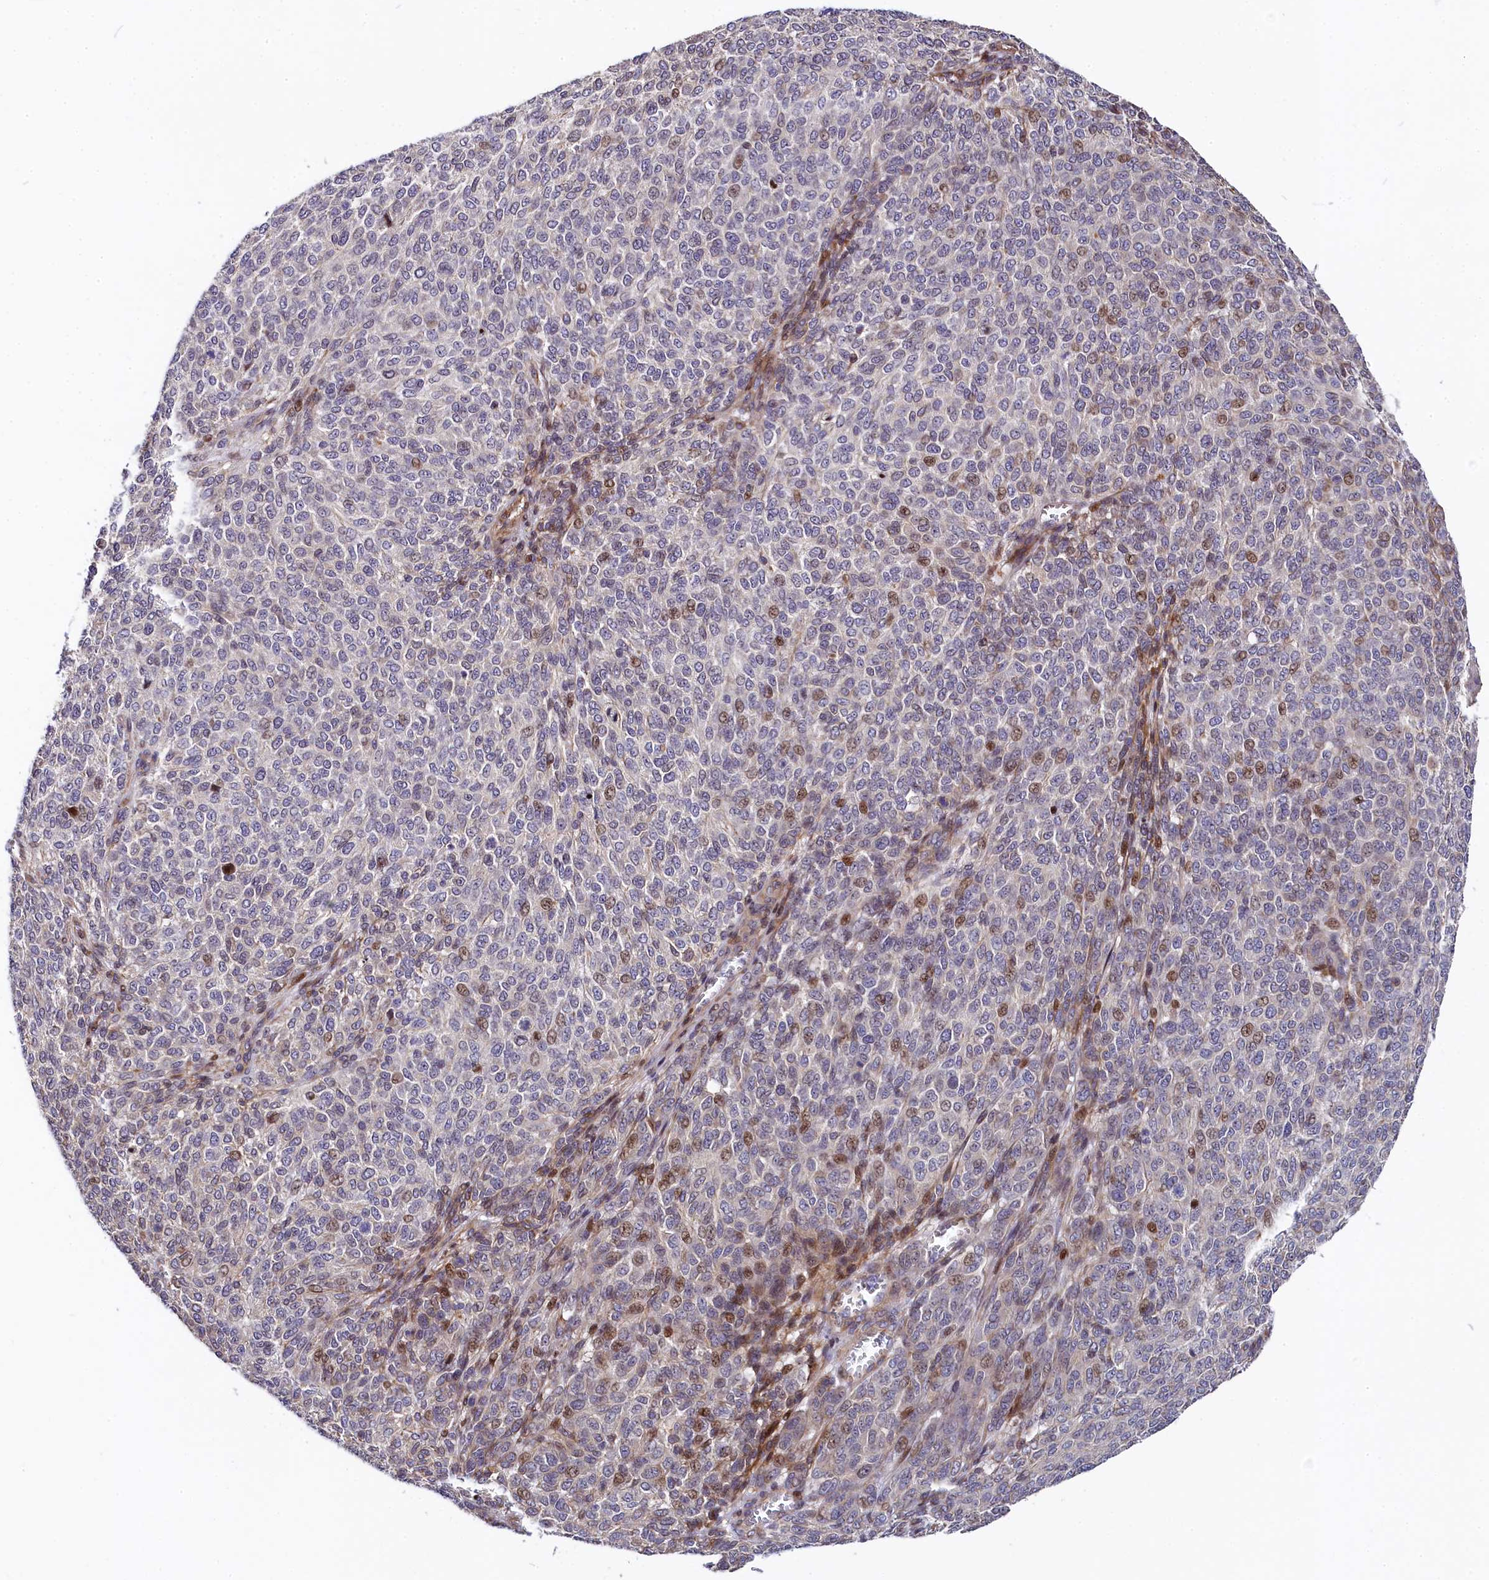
{"staining": {"intensity": "moderate", "quantity": "<25%", "location": "nuclear"}, "tissue": "melanoma", "cell_type": "Tumor cells", "image_type": "cancer", "snomed": [{"axis": "morphology", "description": "Malignant melanoma, NOS"}, {"axis": "topography", "description": "Skin"}], "caption": "Immunohistochemical staining of human malignant melanoma exhibits low levels of moderate nuclear protein expression in about <25% of tumor cells.", "gene": "TGDS", "patient": {"sex": "male", "age": 49}}